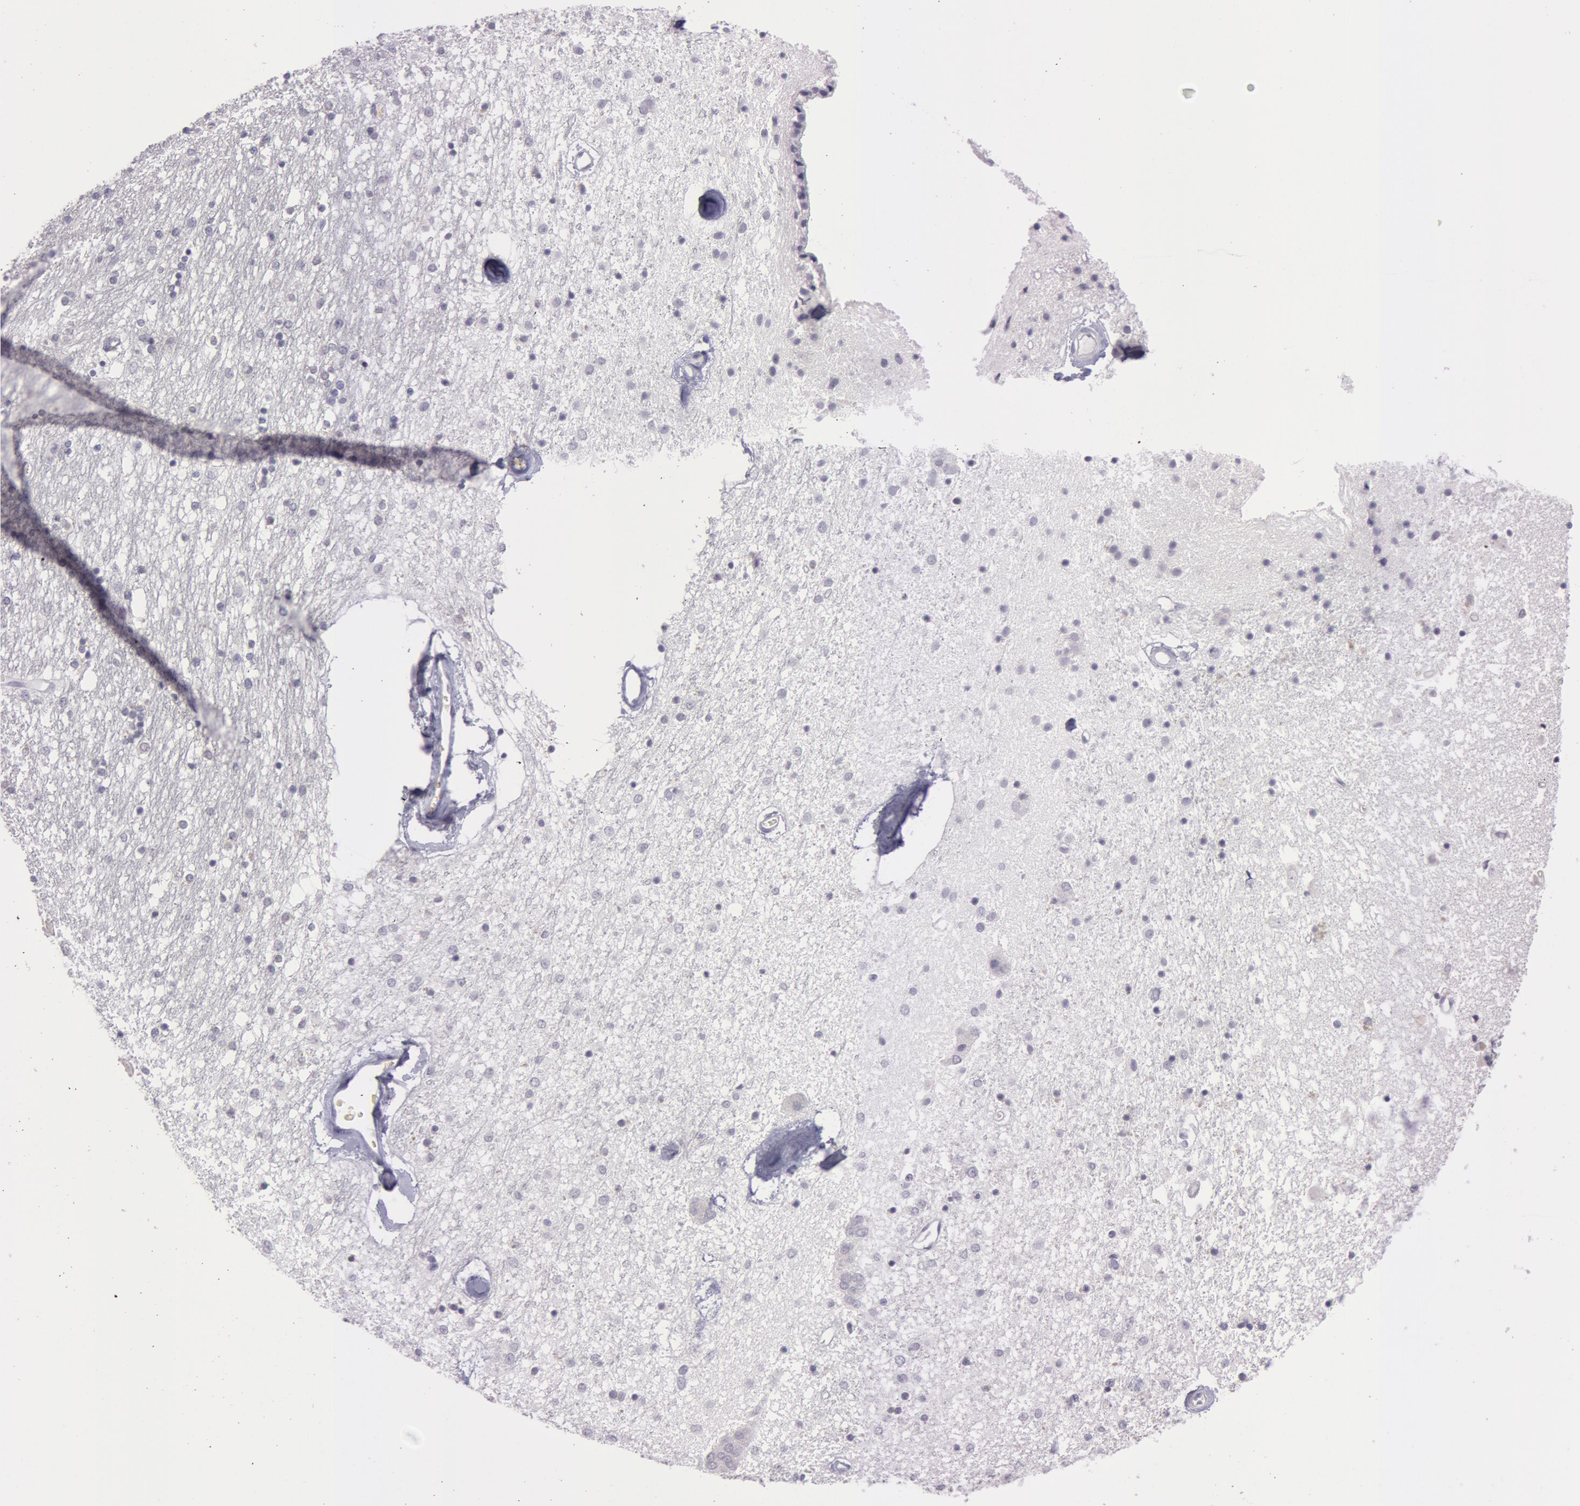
{"staining": {"intensity": "negative", "quantity": "none", "location": "none"}, "tissue": "caudate", "cell_type": "Glial cells", "image_type": "normal", "snomed": [{"axis": "morphology", "description": "Normal tissue, NOS"}, {"axis": "topography", "description": "Lateral ventricle wall"}], "caption": "Immunohistochemical staining of unremarkable human caudate exhibits no significant positivity in glial cells. The staining was performed using DAB to visualize the protein expression in brown, while the nuclei were stained in blue with hematoxylin (Magnification: 20x).", "gene": "IL1RN", "patient": {"sex": "female", "age": 54}}